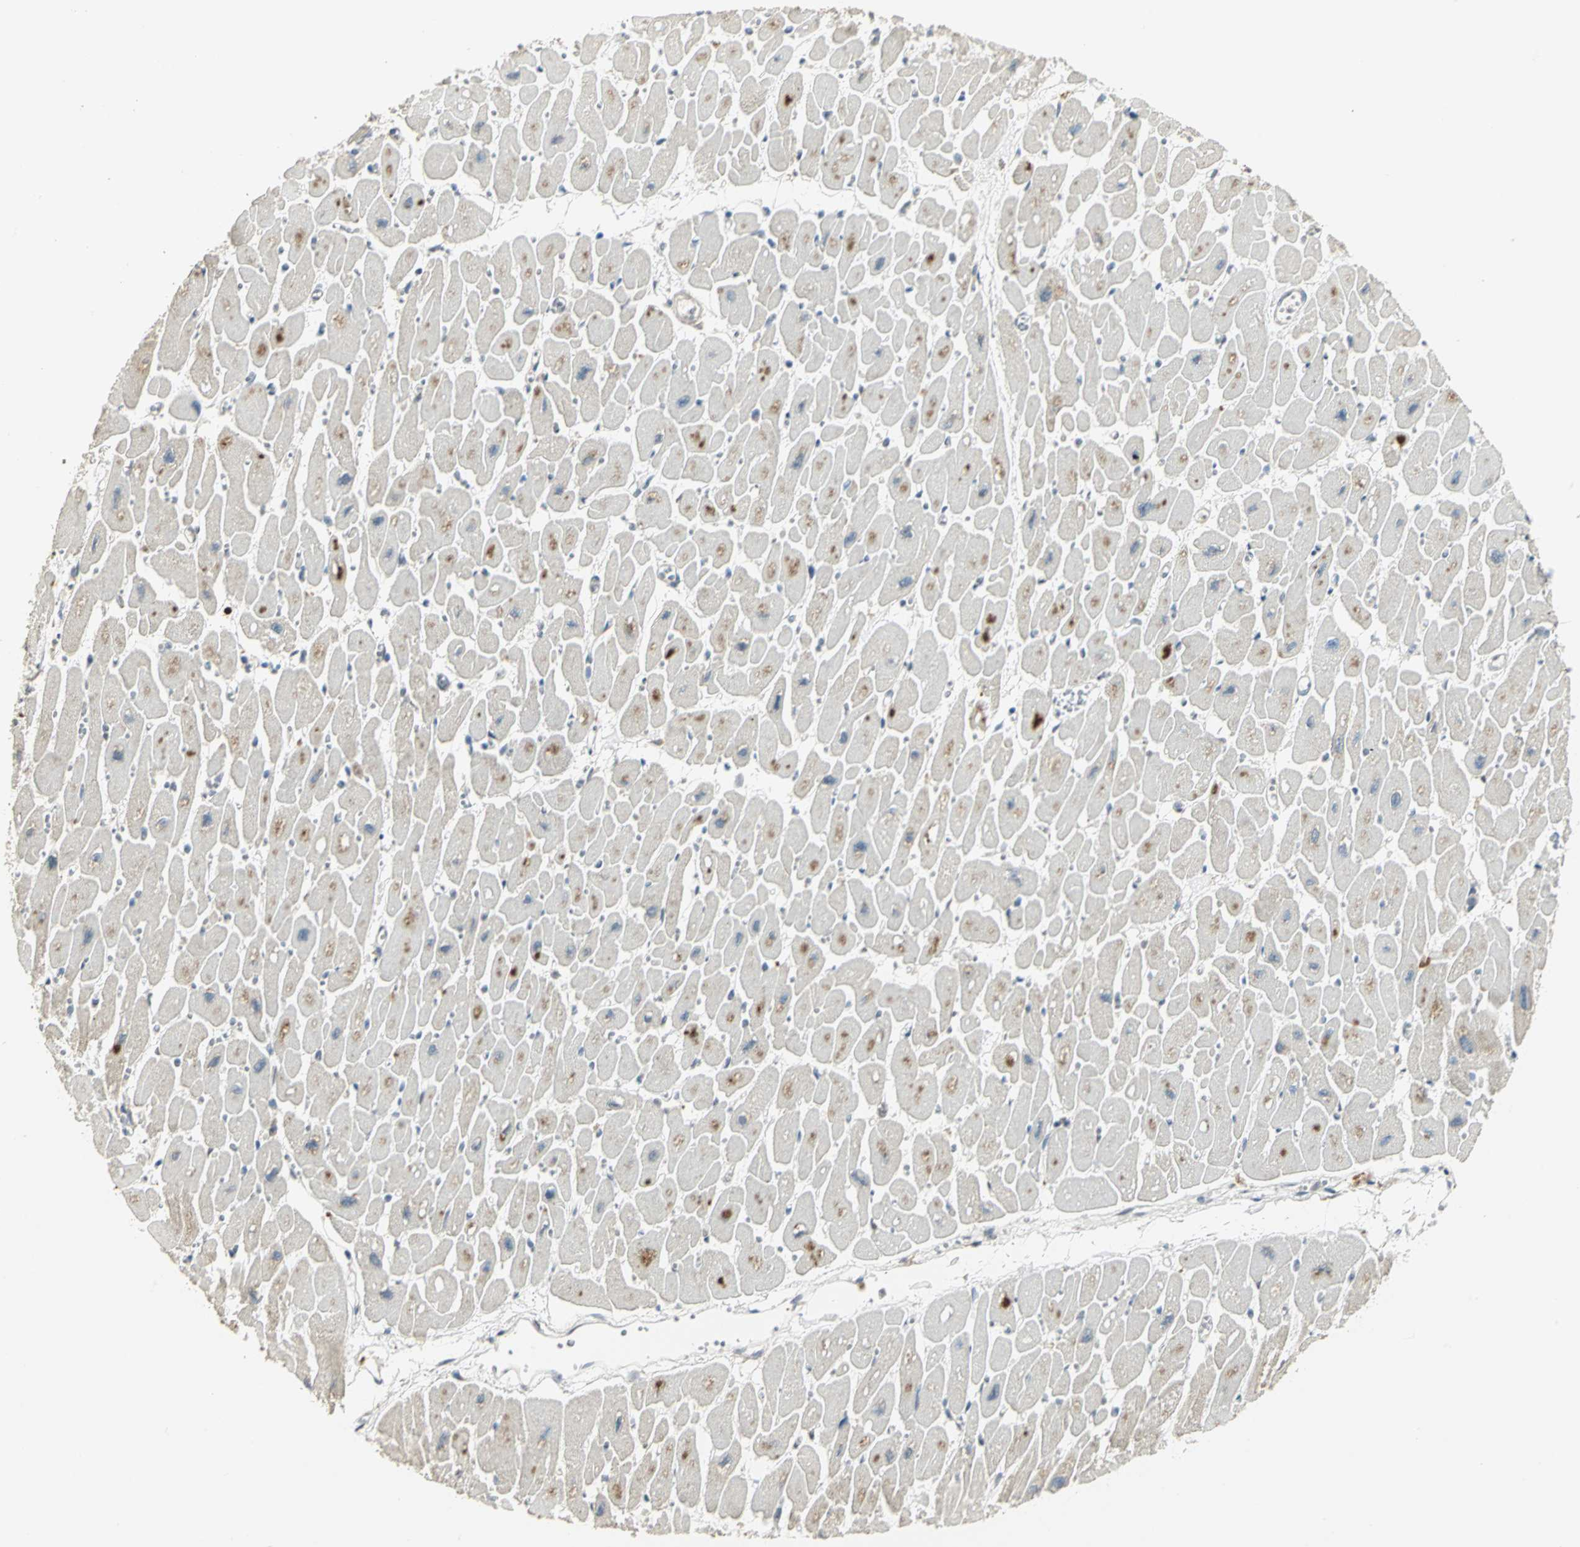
{"staining": {"intensity": "weak", "quantity": "25%-75%", "location": "cytoplasmic/membranous"}, "tissue": "heart muscle", "cell_type": "Cardiomyocytes", "image_type": "normal", "snomed": [{"axis": "morphology", "description": "Normal tissue, NOS"}, {"axis": "topography", "description": "Heart"}], "caption": "Protein analysis of normal heart muscle displays weak cytoplasmic/membranous positivity in about 25%-75% of cardiomyocytes.", "gene": "PROC", "patient": {"sex": "female", "age": 54}}